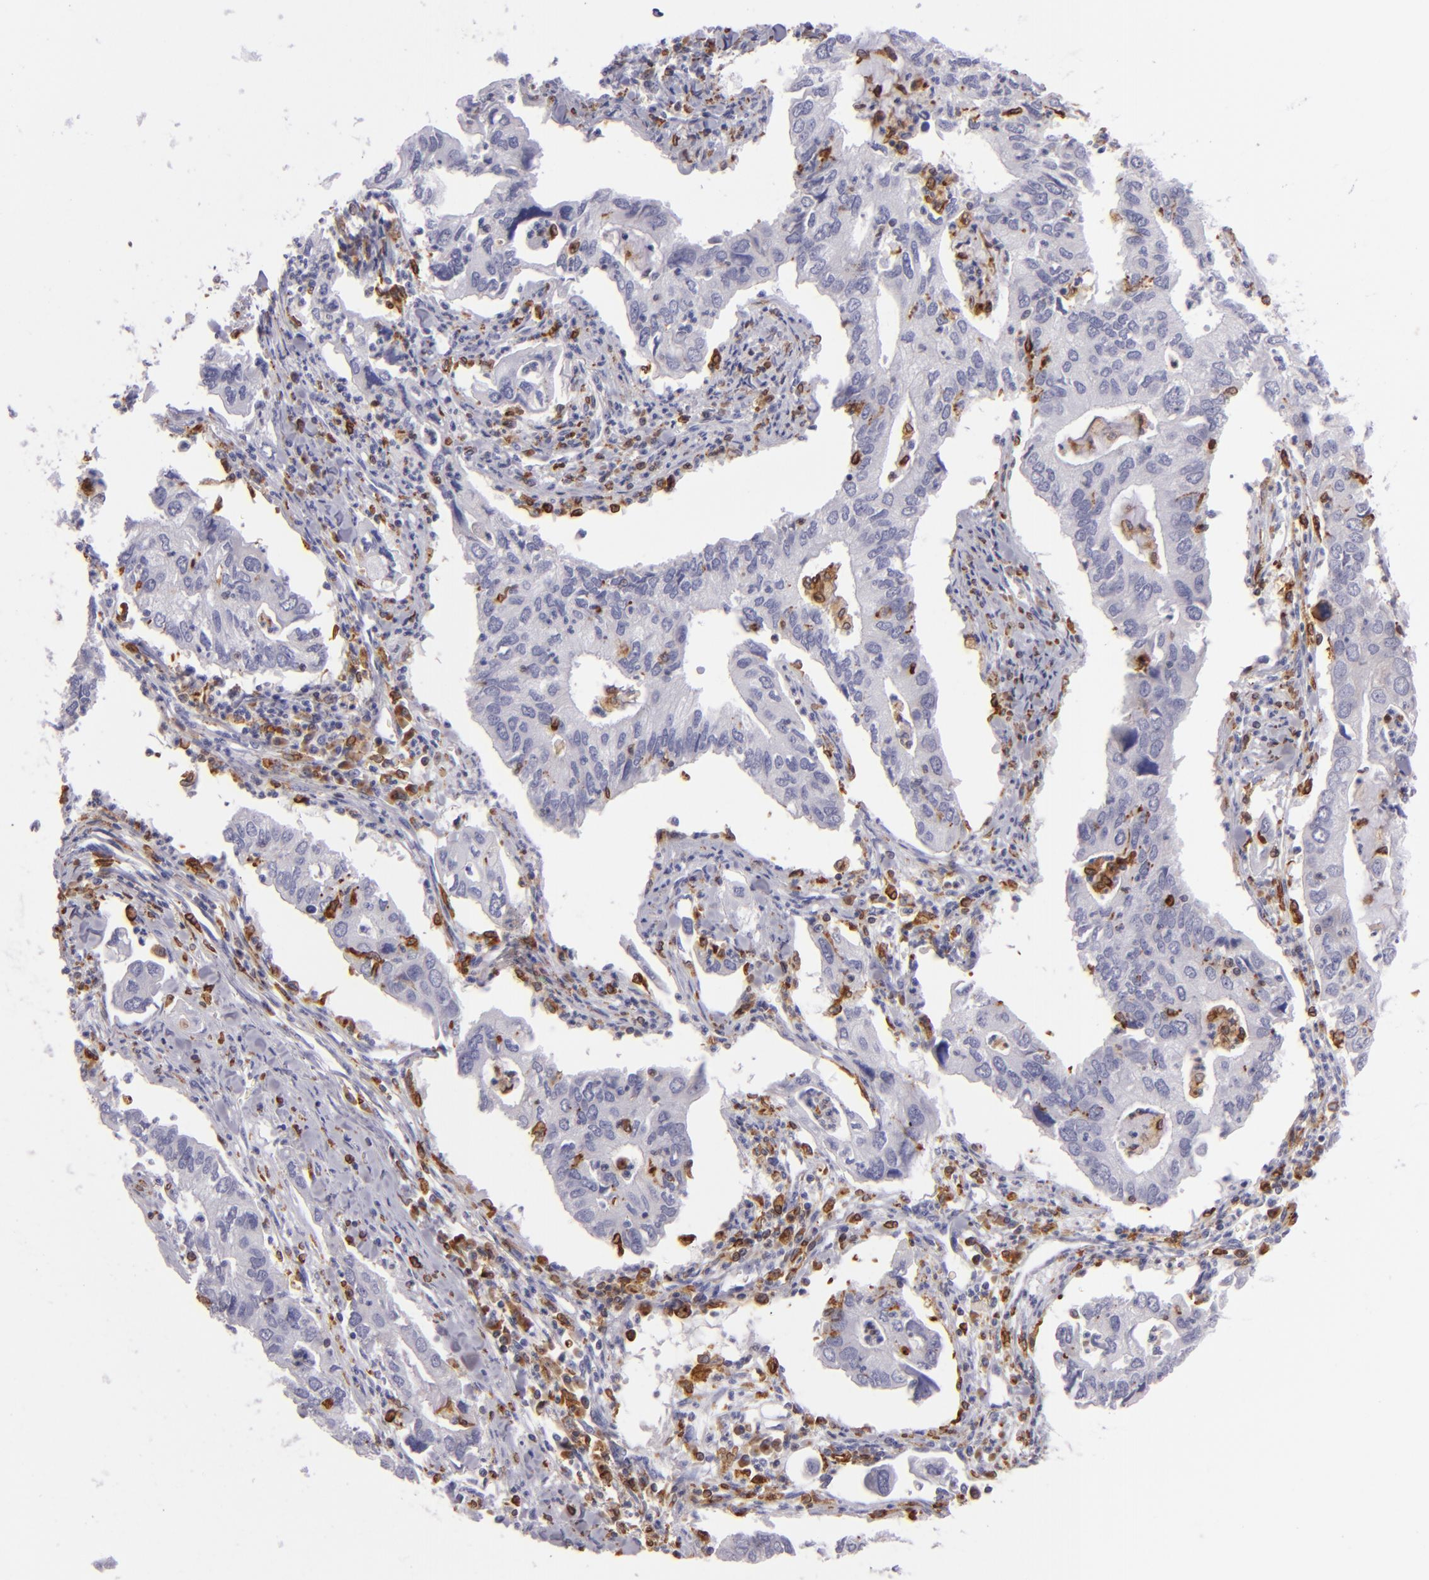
{"staining": {"intensity": "negative", "quantity": "none", "location": "none"}, "tissue": "lung cancer", "cell_type": "Tumor cells", "image_type": "cancer", "snomed": [{"axis": "morphology", "description": "Adenocarcinoma, NOS"}, {"axis": "topography", "description": "Lung"}], "caption": "Immunohistochemical staining of human lung cancer (adenocarcinoma) demonstrates no significant expression in tumor cells.", "gene": "CD74", "patient": {"sex": "male", "age": 48}}